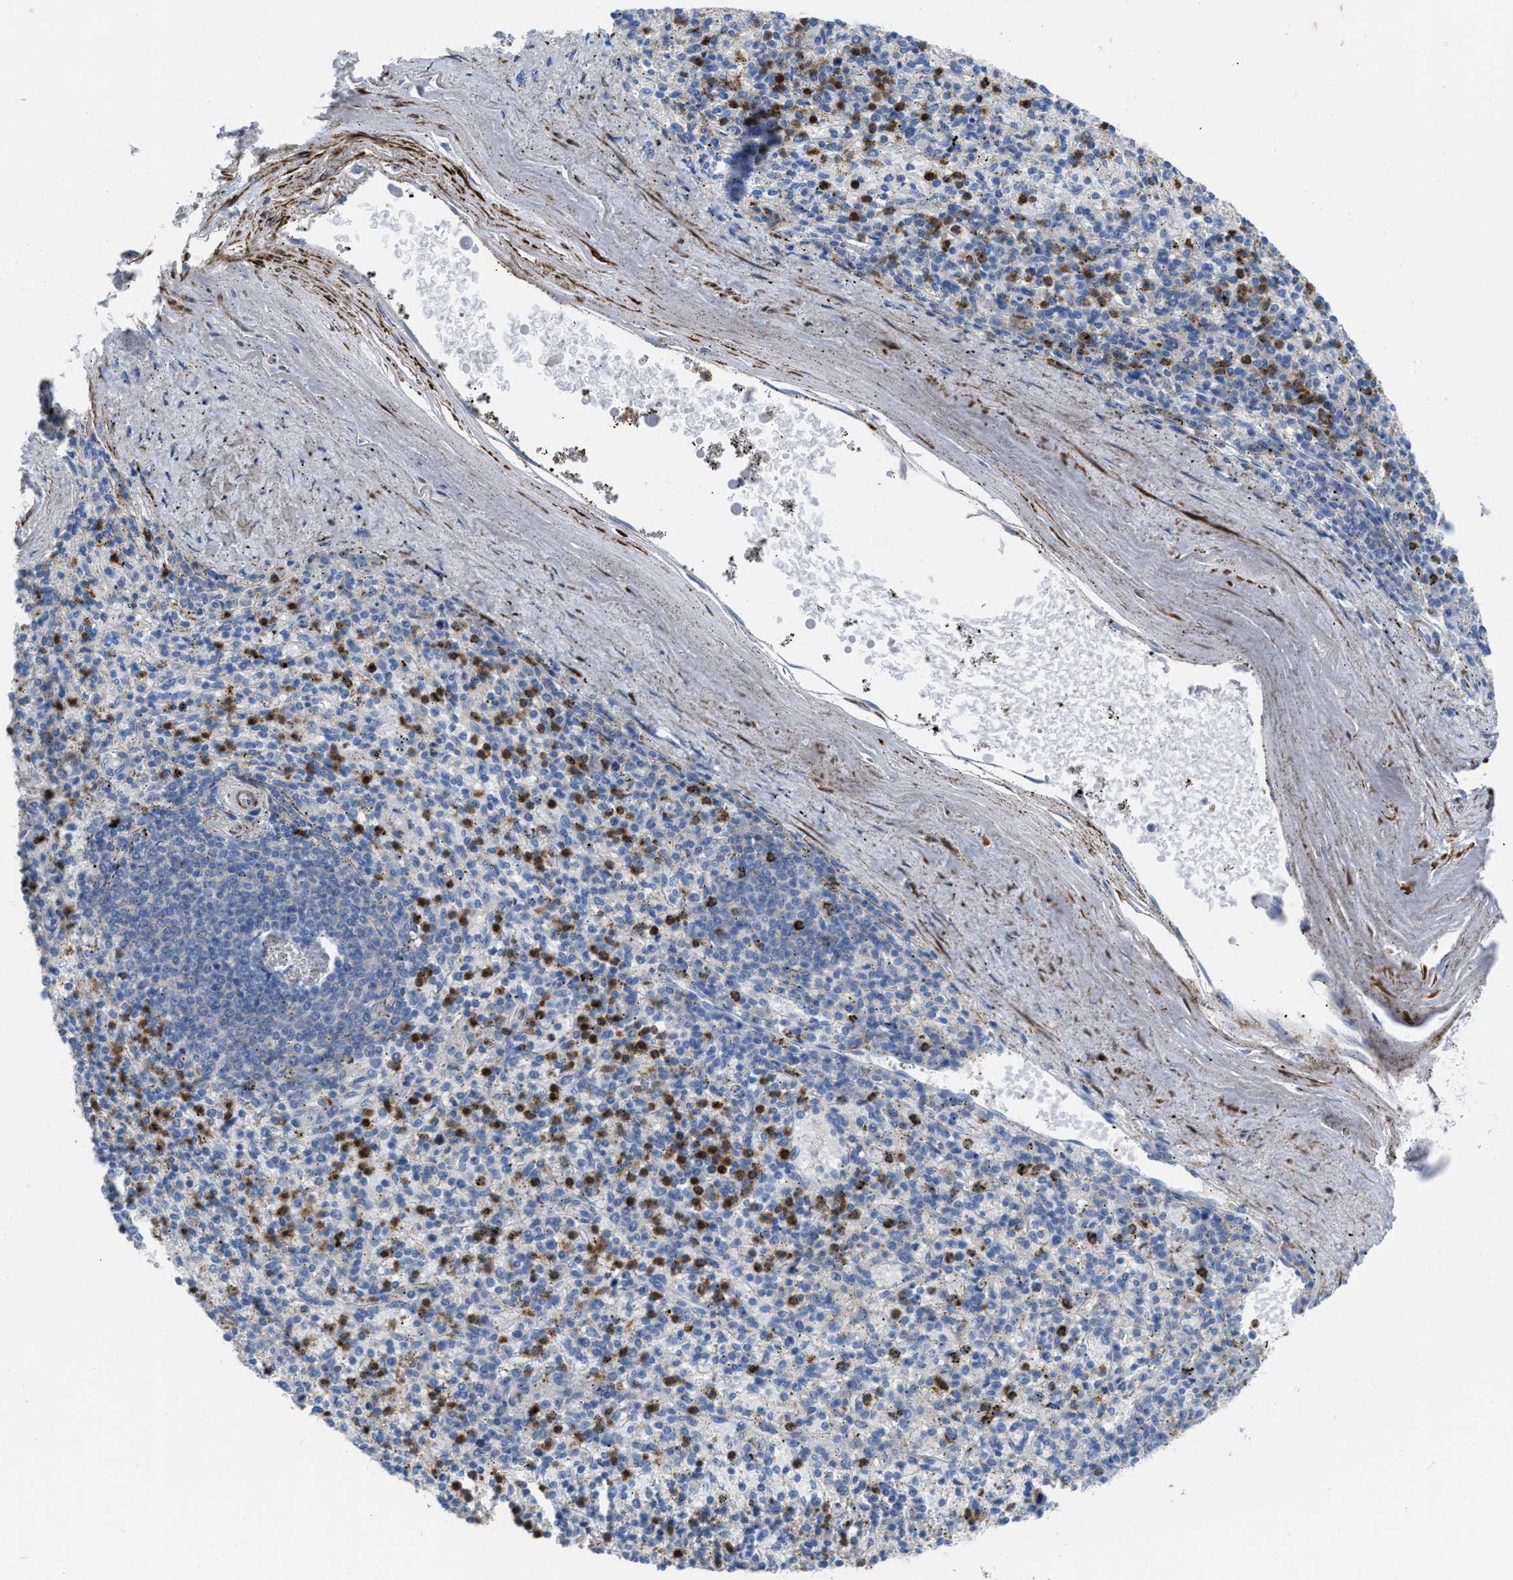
{"staining": {"intensity": "strong", "quantity": "25%-75%", "location": "cytoplasmic/membranous"}, "tissue": "spleen", "cell_type": "Cells in red pulp", "image_type": "normal", "snomed": [{"axis": "morphology", "description": "Normal tissue, NOS"}, {"axis": "topography", "description": "Spleen"}], "caption": "Normal spleen reveals strong cytoplasmic/membranous positivity in approximately 25%-75% of cells in red pulp, visualized by immunohistochemistry.", "gene": "PRMT2", "patient": {"sex": "male", "age": 72}}